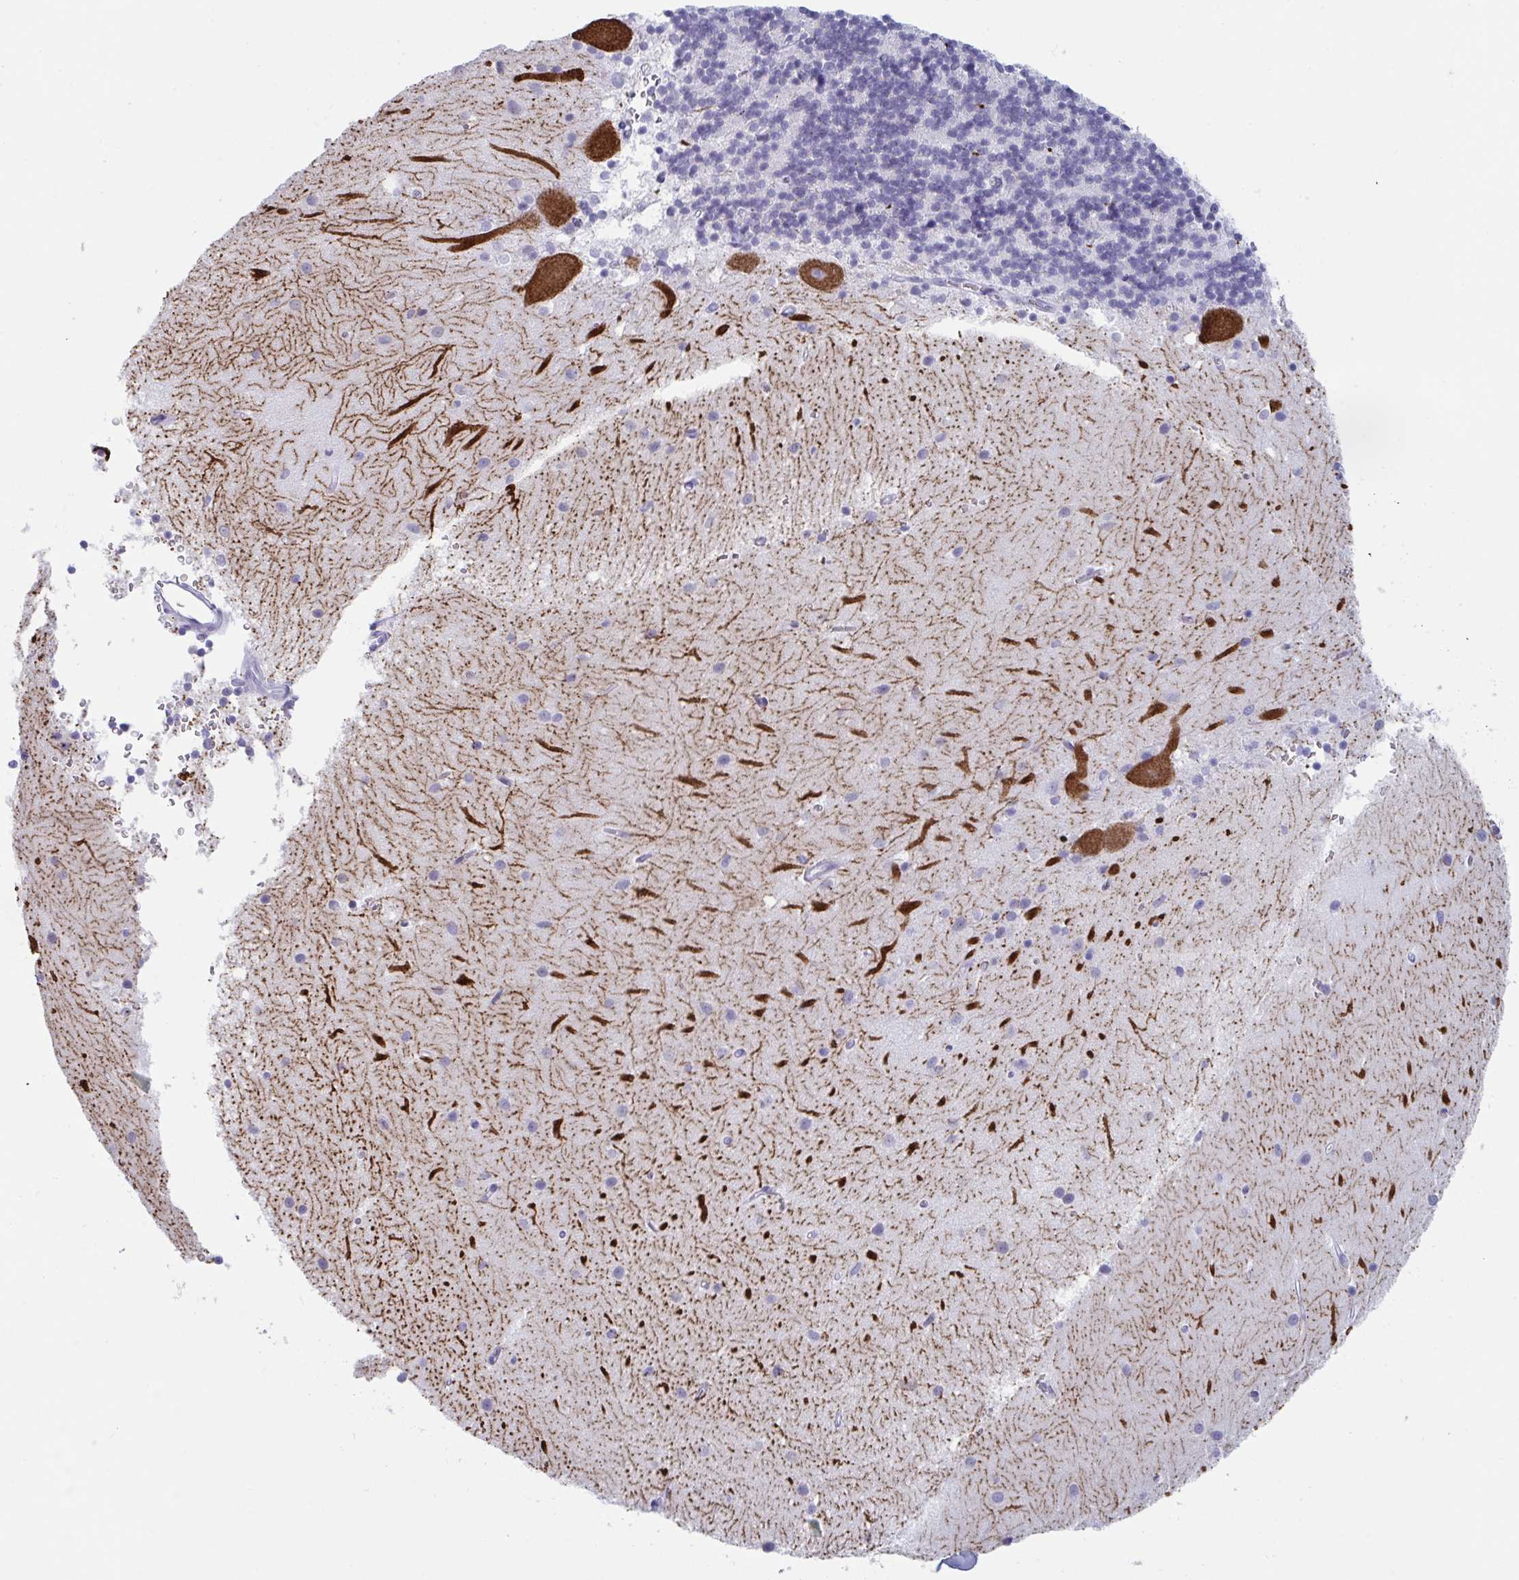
{"staining": {"intensity": "negative", "quantity": "none", "location": "none"}, "tissue": "cerebellum", "cell_type": "Cells in granular layer", "image_type": "normal", "snomed": [{"axis": "morphology", "description": "Normal tissue, NOS"}, {"axis": "topography", "description": "Cerebellum"}], "caption": "This is an immunohistochemistry (IHC) micrograph of normal cerebellum. There is no staining in cells in granular layer.", "gene": "CDX4", "patient": {"sex": "male", "age": 54}}